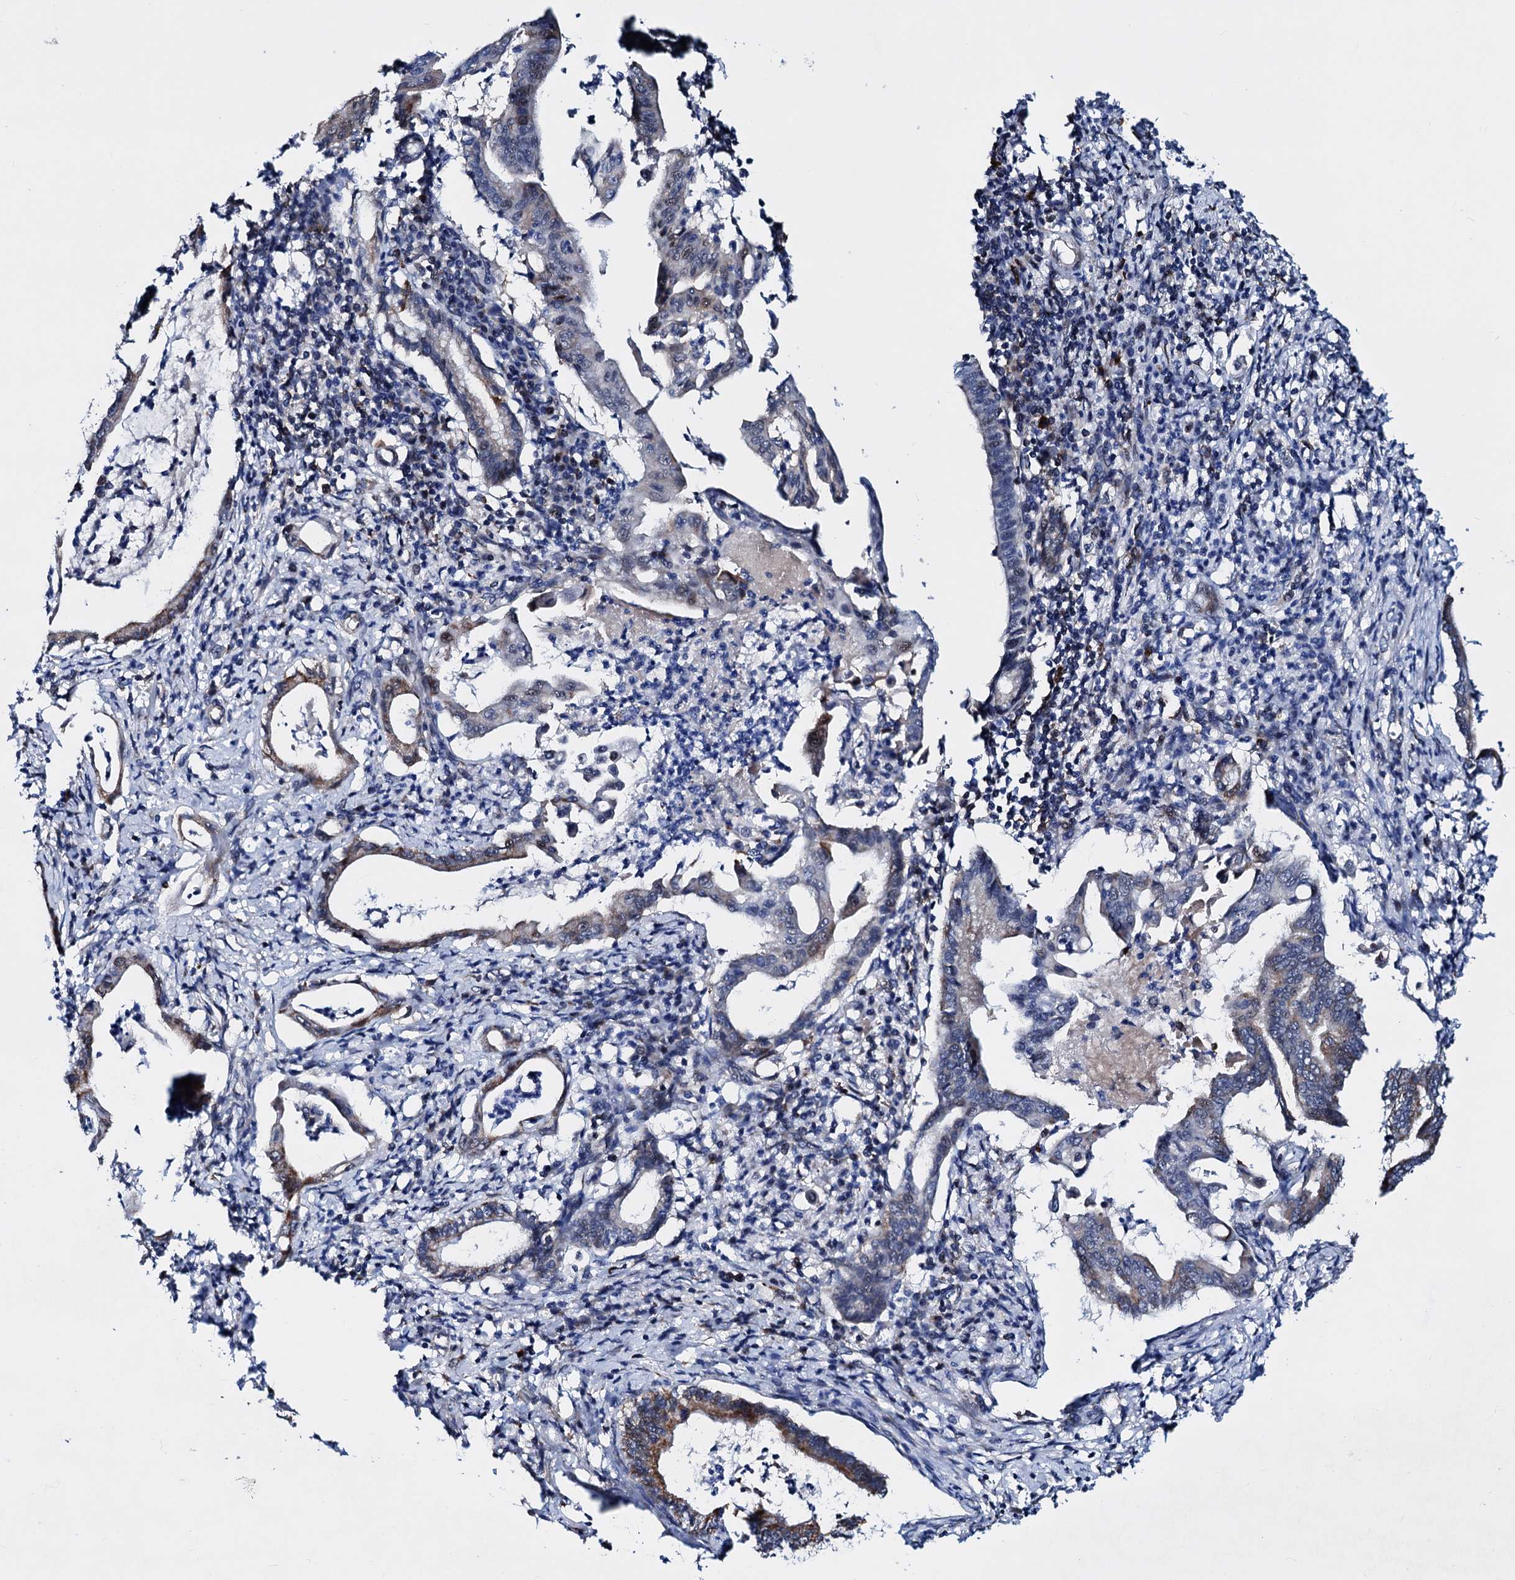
{"staining": {"intensity": "moderate", "quantity": "<25%", "location": "cytoplasmic/membranous"}, "tissue": "pancreatic cancer", "cell_type": "Tumor cells", "image_type": "cancer", "snomed": [{"axis": "morphology", "description": "Adenocarcinoma, NOS"}, {"axis": "topography", "description": "Pancreas"}], "caption": "A brown stain highlights moderate cytoplasmic/membranous positivity of a protein in adenocarcinoma (pancreatic) tumor cells. (brown staining indicates protein expression, while blue staining denotes nuclei).", "gene": "COA4", "patient": {"sex": "female", "age": 55}}